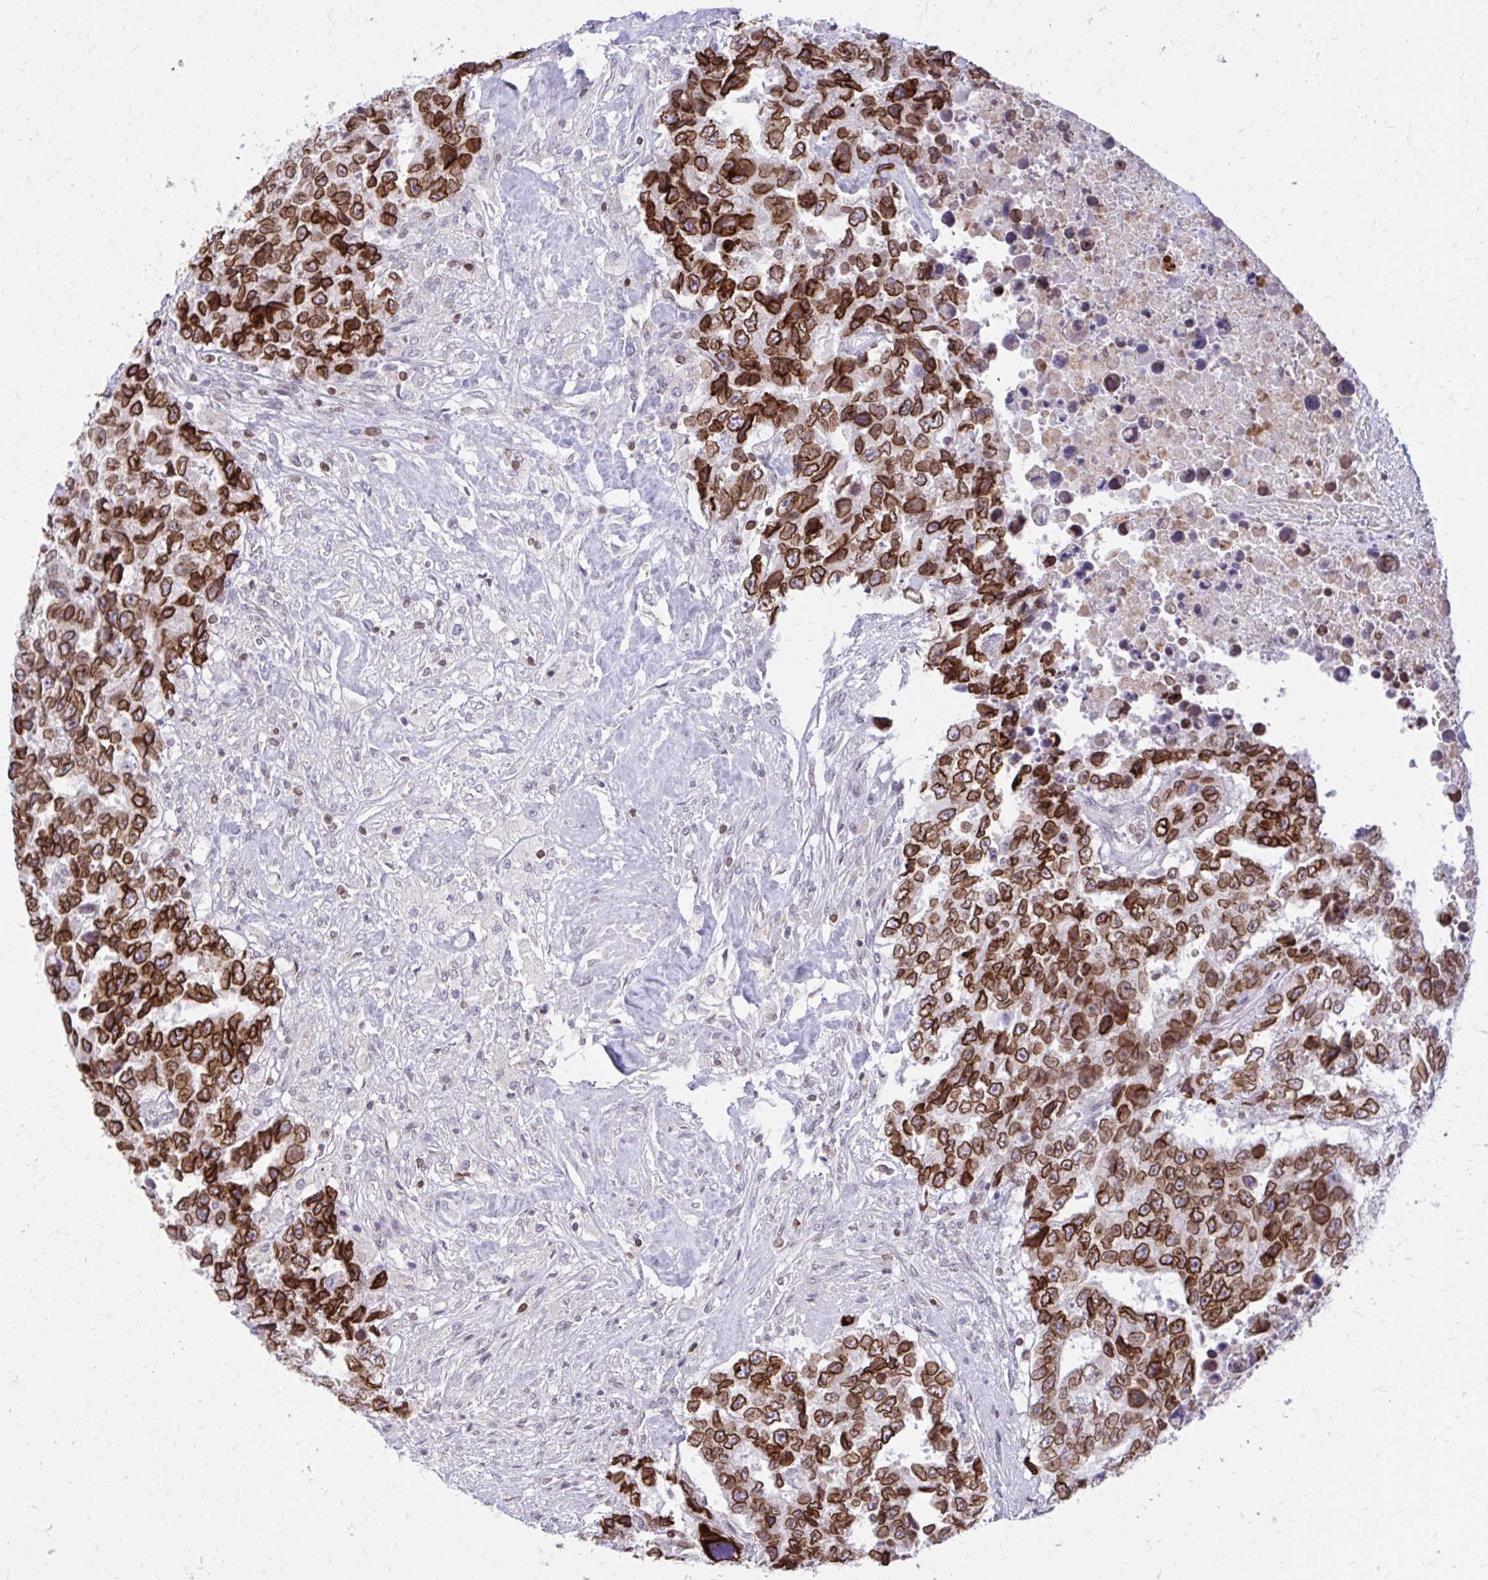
{"staining": {"intensity": "strong", "quantity": ">75%", "location": "cytoplasmic/membranous,nuclear"}, "tissue": "testis cancer", "cell_type": "Tumor cells", "image_type": "cancer", "snomed": [{"axis": "morphology", "description": "Carcinoma, Embryonal, NOS"}, {"axis": "topography", "description": "Testis"}], "caption": "Tumor cells display high levels of strong cytoplasmic/membranous and nuclear positivity in about >75% of cells in human testis embryonal carcinoma.", "gene": "RPS6KA2", "patient": {"sex": "male", "age": 24}}